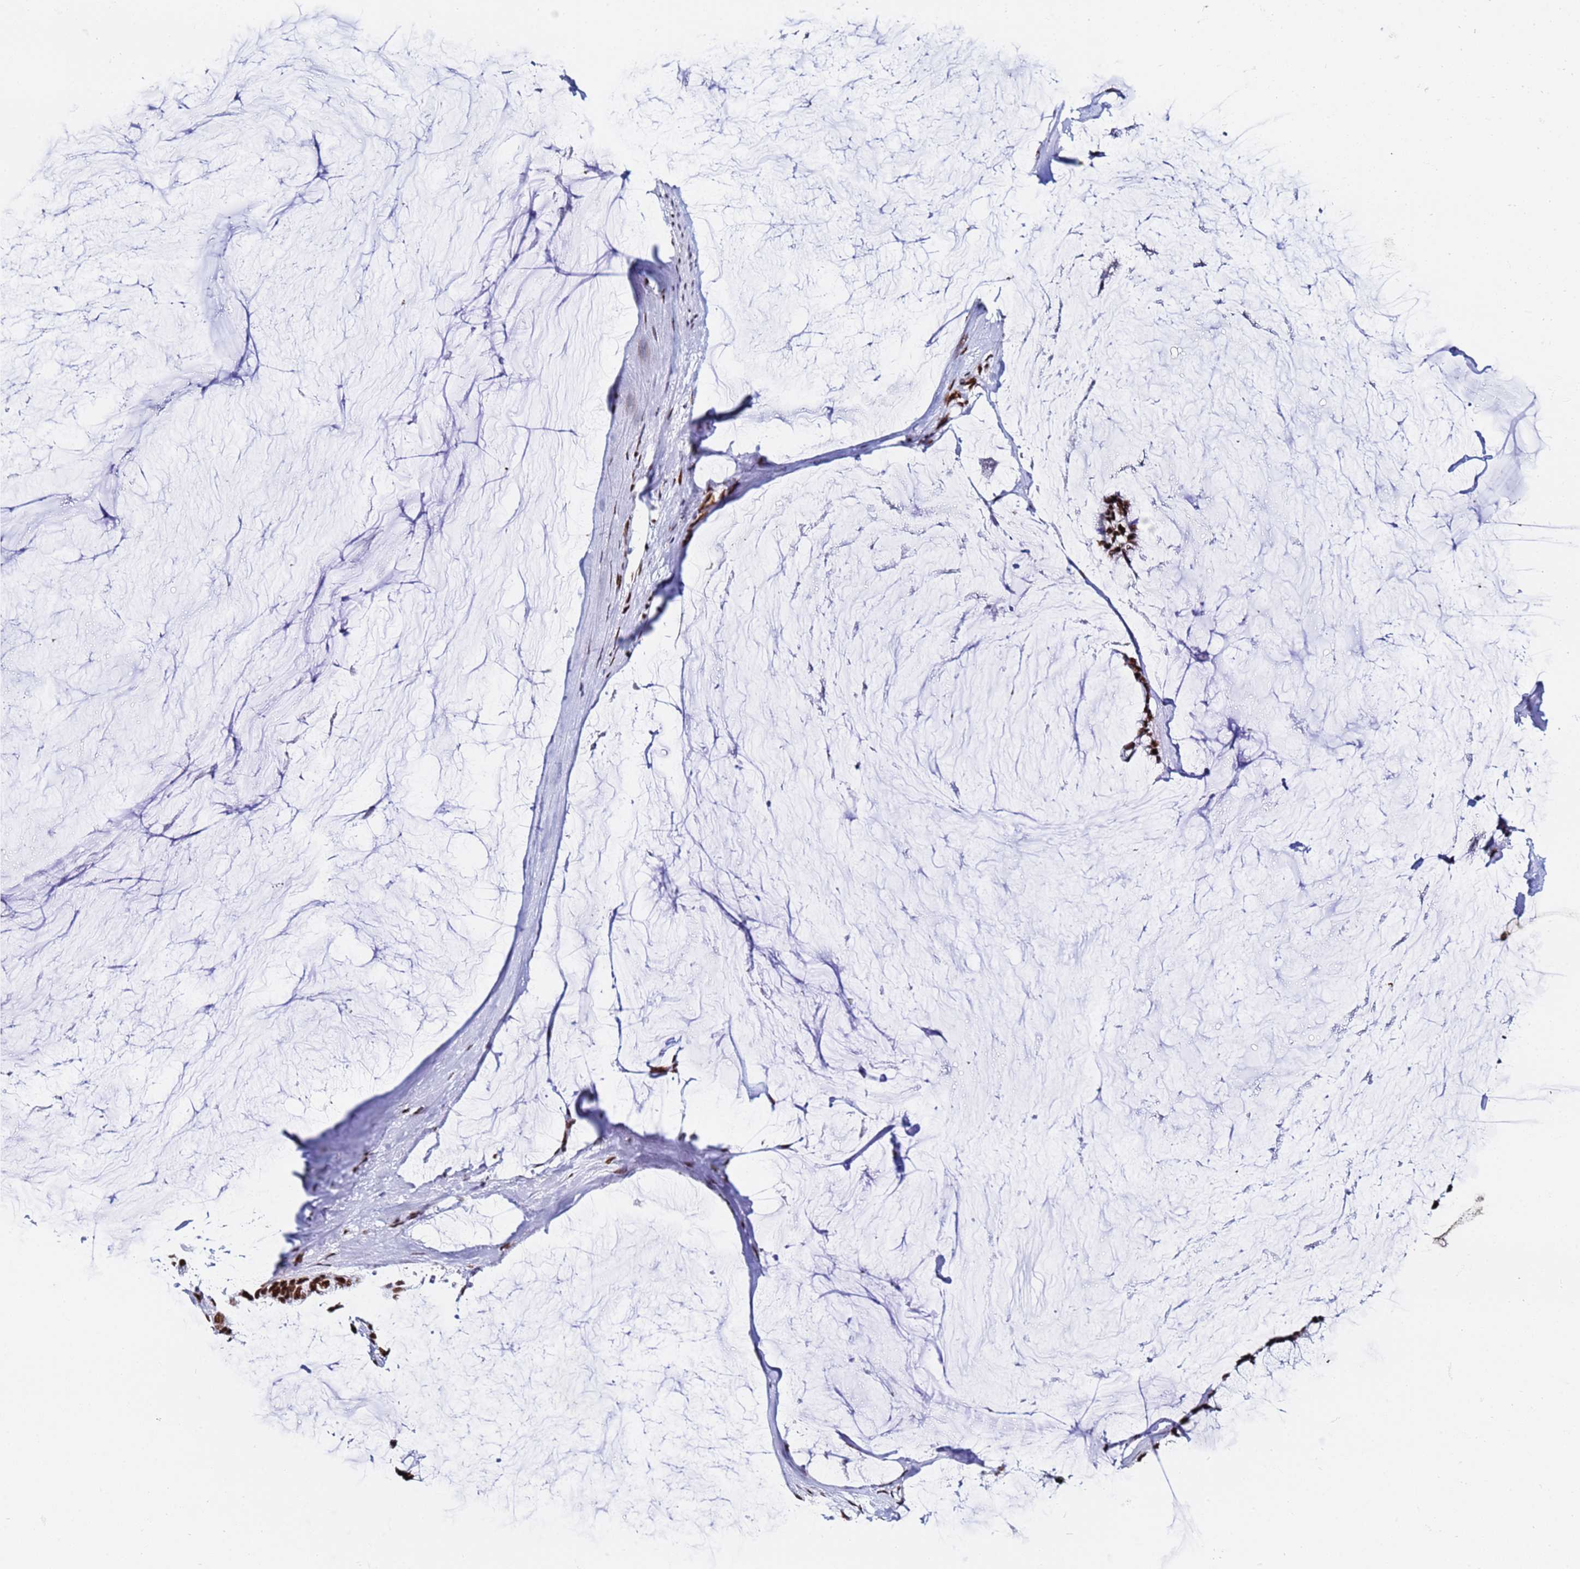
{"staining": {"intensity": "strong", "quantity": ">75%", "location": "nuclear"}, "tissue": "ovarian cancer", "cell_type": "Tumor cells", "image_type": "cancer", "snomed": [{"axis": "morphology", "description": "Cystadenocarcinoma, mucinous, NOS"}, {"axis": "topography", "description": "Ovary"}], "caption": "Immunohistochemistry (DAB (3,3'-diaminobenzidine)) staining of human ovarian cancer shows strong nuclear protein expression in about >75% of tumor cells. (brown staining indicates protein expression, while blue staining denotes nuclei).", "gene": "SNRPA1", "patient": {"sex": "female", "age": 39}}